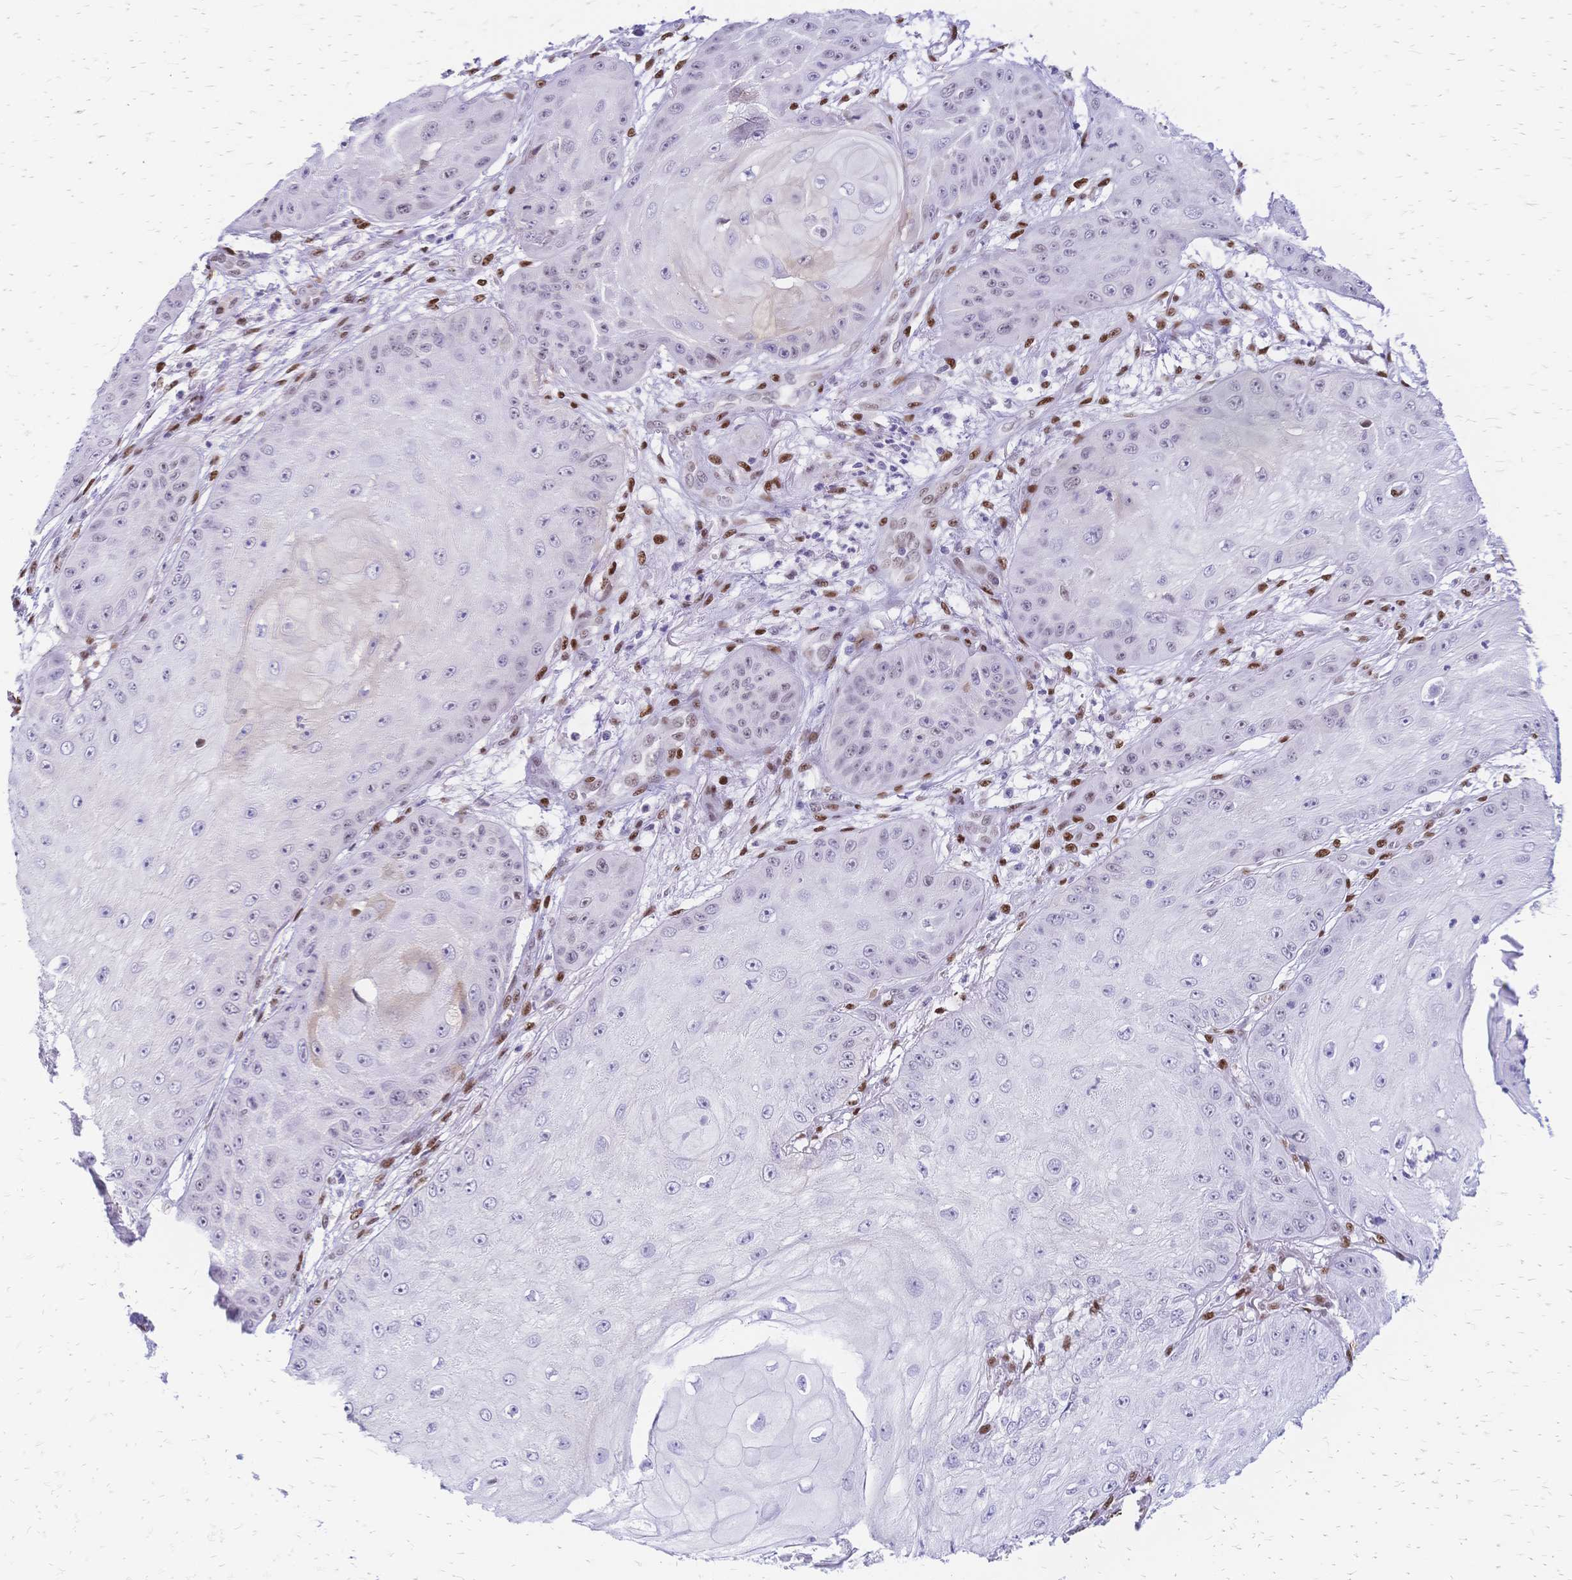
{"staining": {"intensity": "negative", "quantity": "none", "location": "none"}, "tissue": "skin cancer", "cell_type": "Tumor cells", "image_type": "cancer", "snomed": [{"axis": "morphology", "description": "Squamous cell carcinoma, NOS"}, {"axis": "topography", "description": "Skin"}], "caption": "There is no significant positivity in tumor cells of skin squamous cell carcinoma.", "gene": "NFIC", "patient": {"sex": "male", "age": 70}}